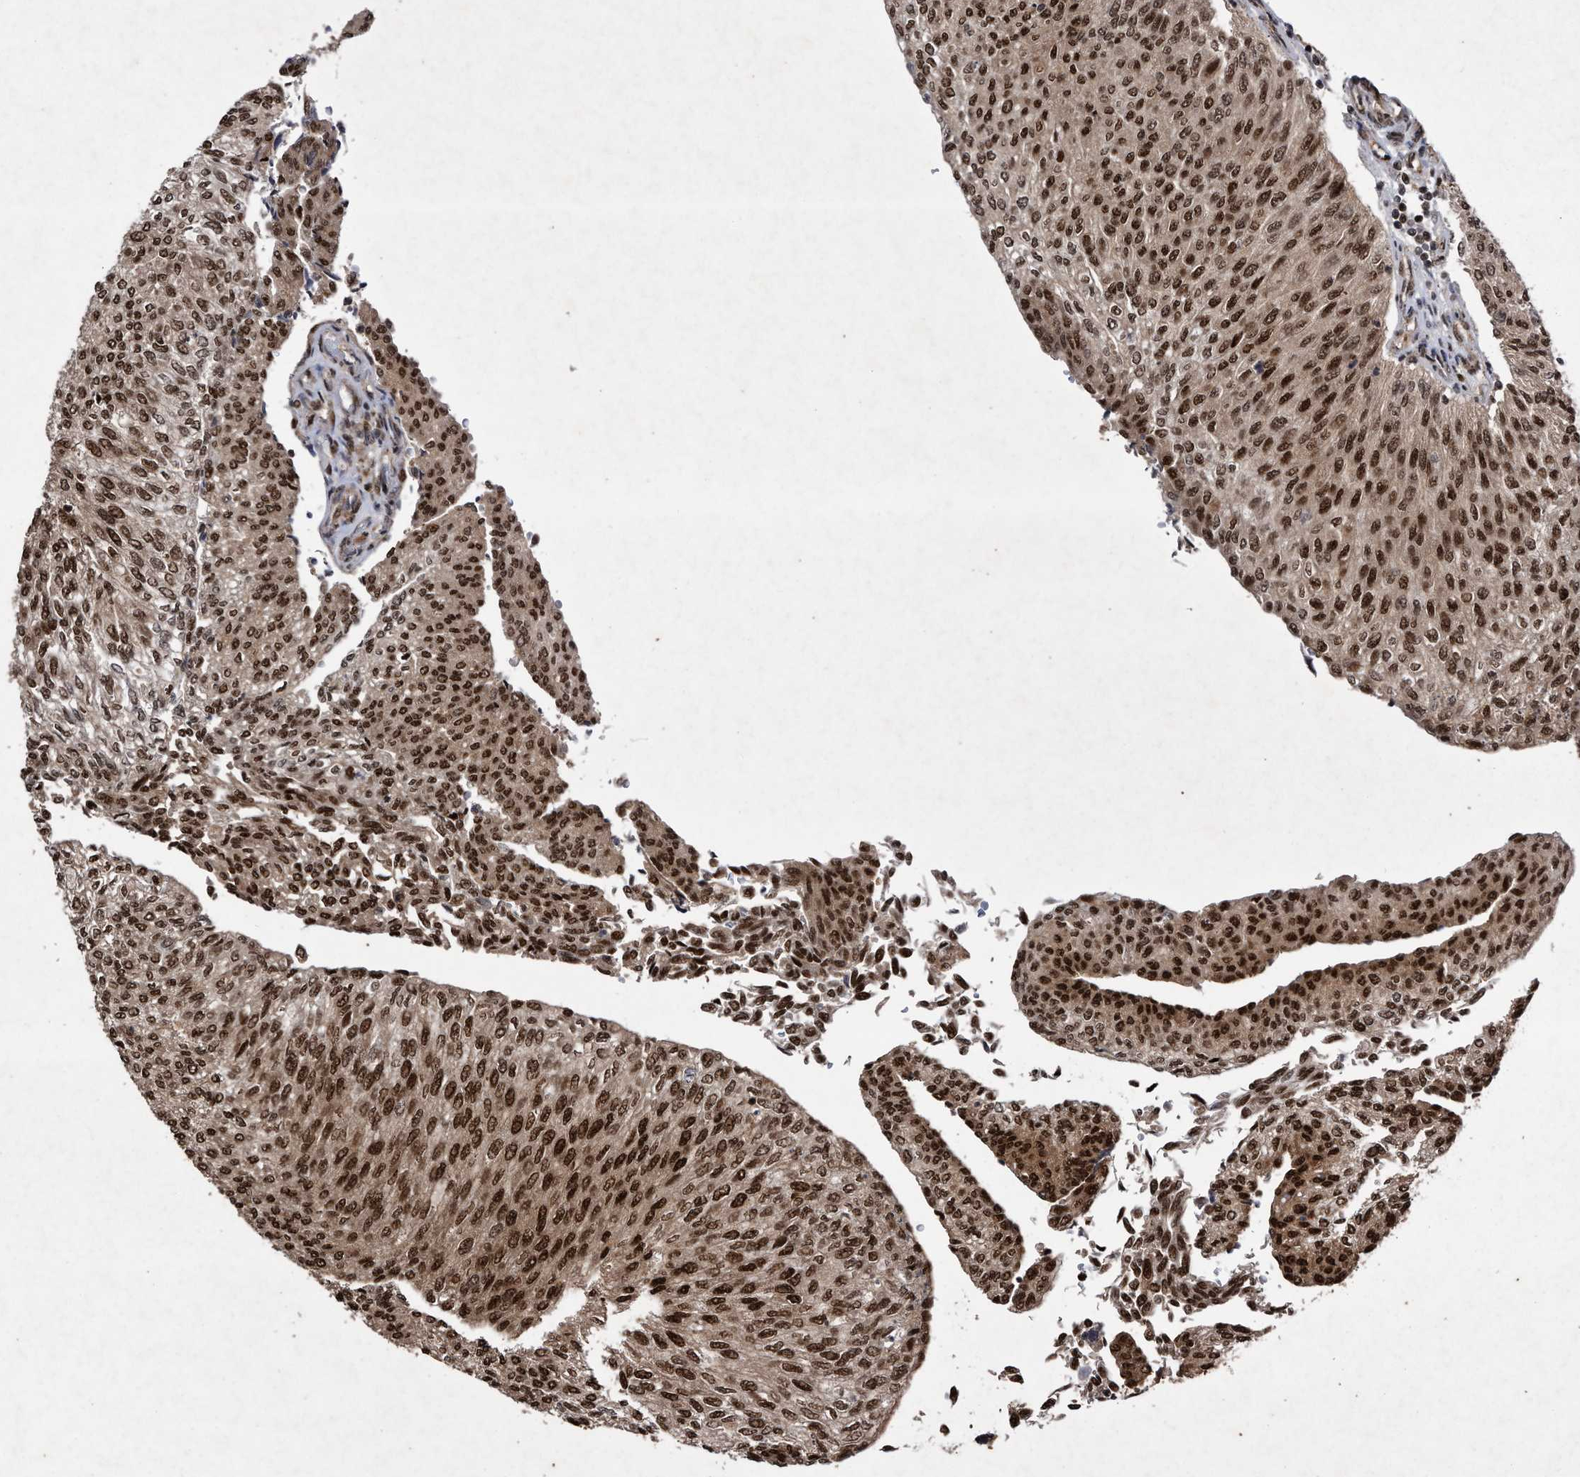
{"staining": {"intensity": "strong", "quantity": ">75%", "location": "nuclear"}, "tissue": "urothelial cancer", "cell_type": "Tumor cells", "image_type": "cancer", "snomed": [{"axis": "morphology", "description": "Urothelial carcinoma, Low grade"}, {"axis": "topography", "description": "Urinary bladder"}], "caption": "The micrograph reveals a brown stain indicating the presence of a protein in the nuclear of tumor cells in urothelial cancer.", "gene": "RAD23B", "patient": {"sex": "female", "age": 79}}